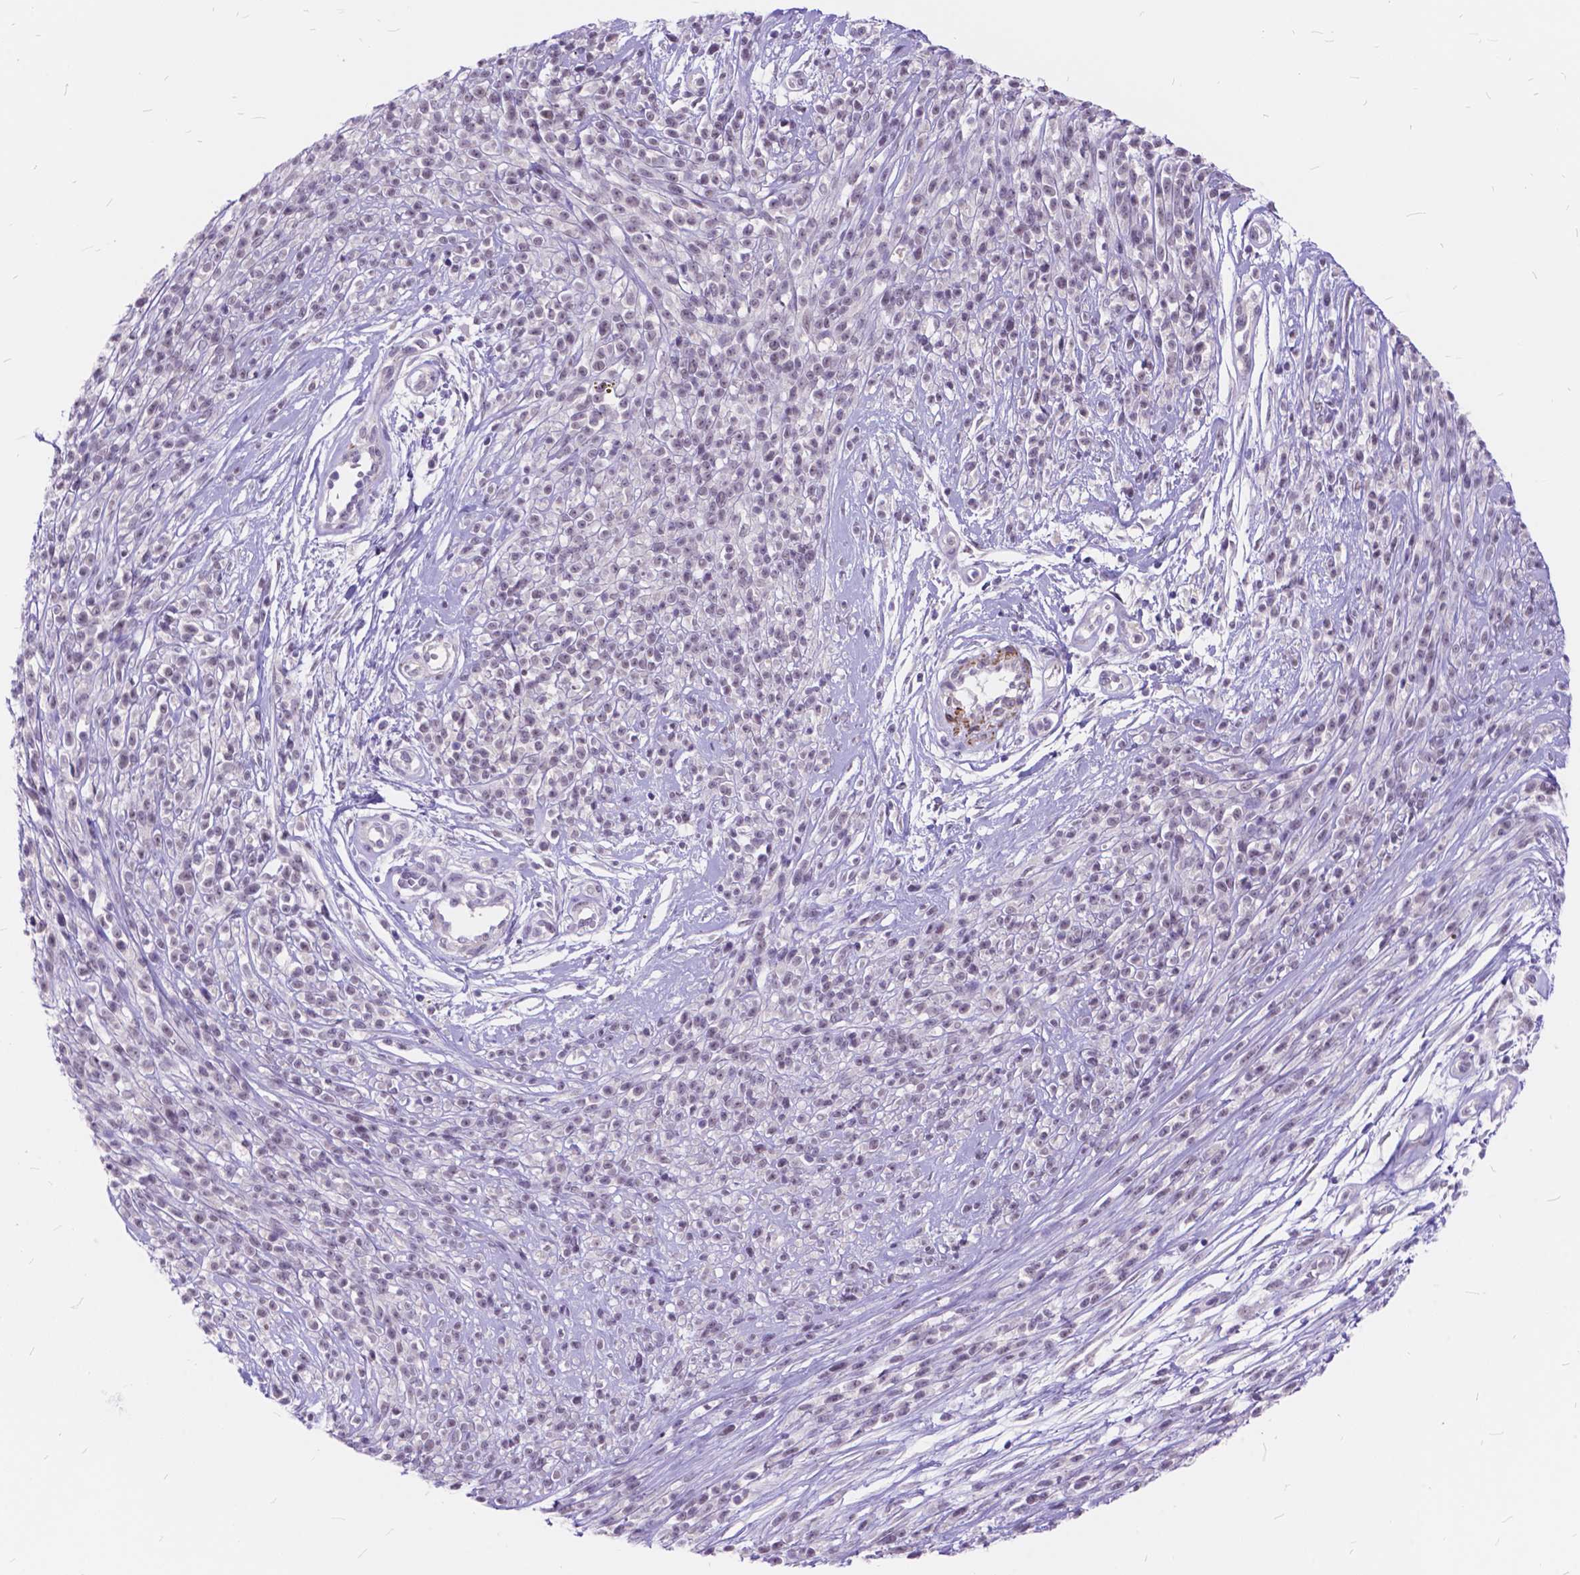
{"staining": {"intensity": "negative", "quantity": "none", "location": "none"}, "tissue": "melanoma", "cell_type": "Tumor cells", "image_type": "cancer", "snomed": [{"axis": "morphology", "description": "Malignant melanoma, NOS"}, {"axis": "topography", "description": "Skin"}, {"axis": "topography", "description": "Skin of trunk"}], "caption": "Melanoma was stained to show a protein in brown. There is no significant staining in tumor cells.", "gene": "MAN2C1", "patient": {"sex": "male", "age": 74}}